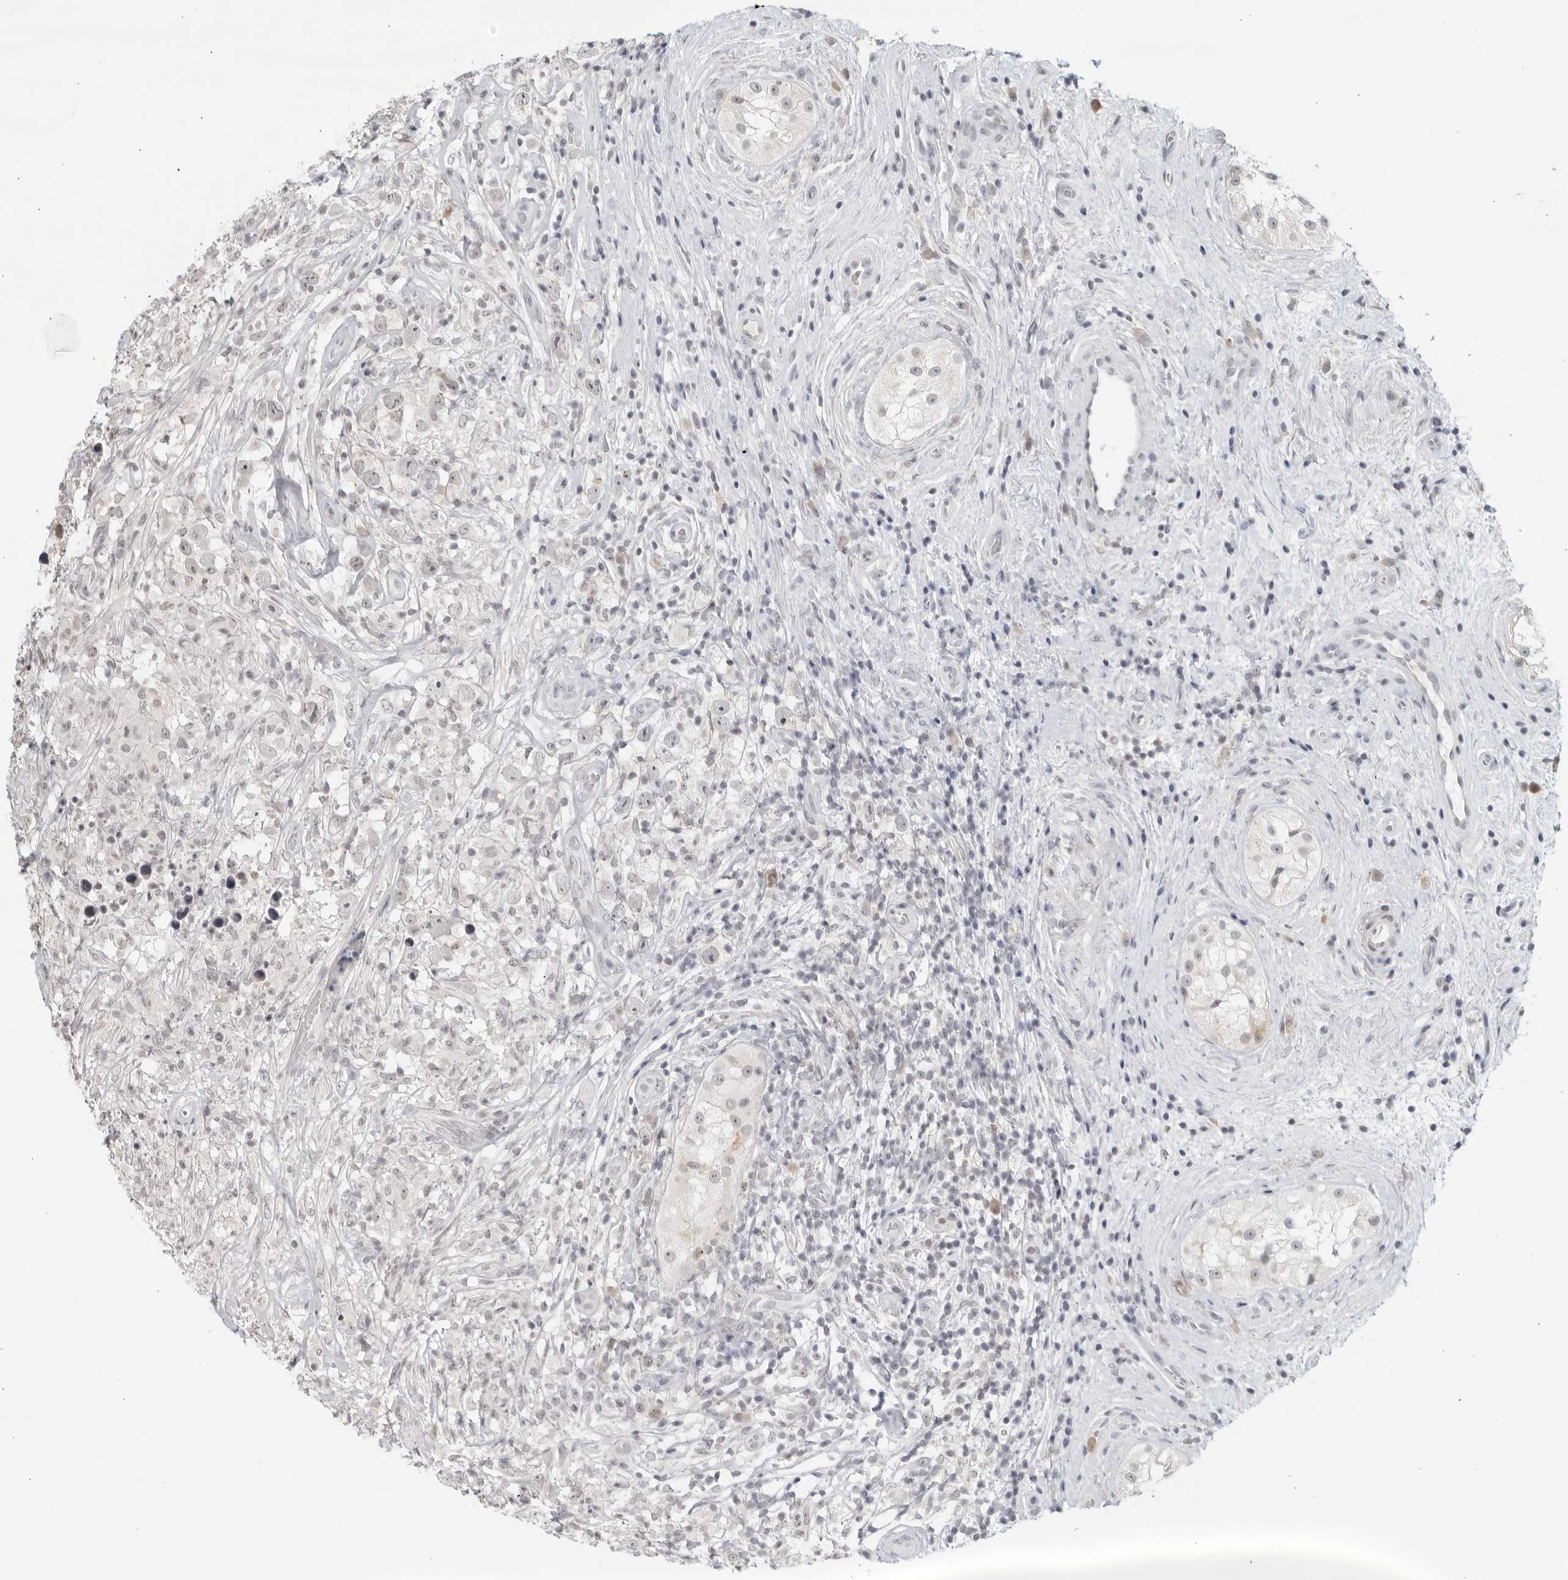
{"staining": {"intensity": "negative", "quantity": "none", "location": "none"}, "tissue": "testis cancer", "cell_type": "Tumor cells", "image_type": "cancer", "snomed": [{"axis": "morphology", "description": "Seminoma, NOS"}, {"axis": "topography", "description": "Testis"}], "caption": "This micrograph is of testis cancer stained with immunohistochemistry (IHC) to label a protein in brown with the nuclei are counter-stained blue. There is no expression in tumor cells. (Immunohistochemistry (ihc), brightfield microscopy, high magnification).", "gene": "RAB11FIP3", "patient": {"sex": "male", "age": 49}}